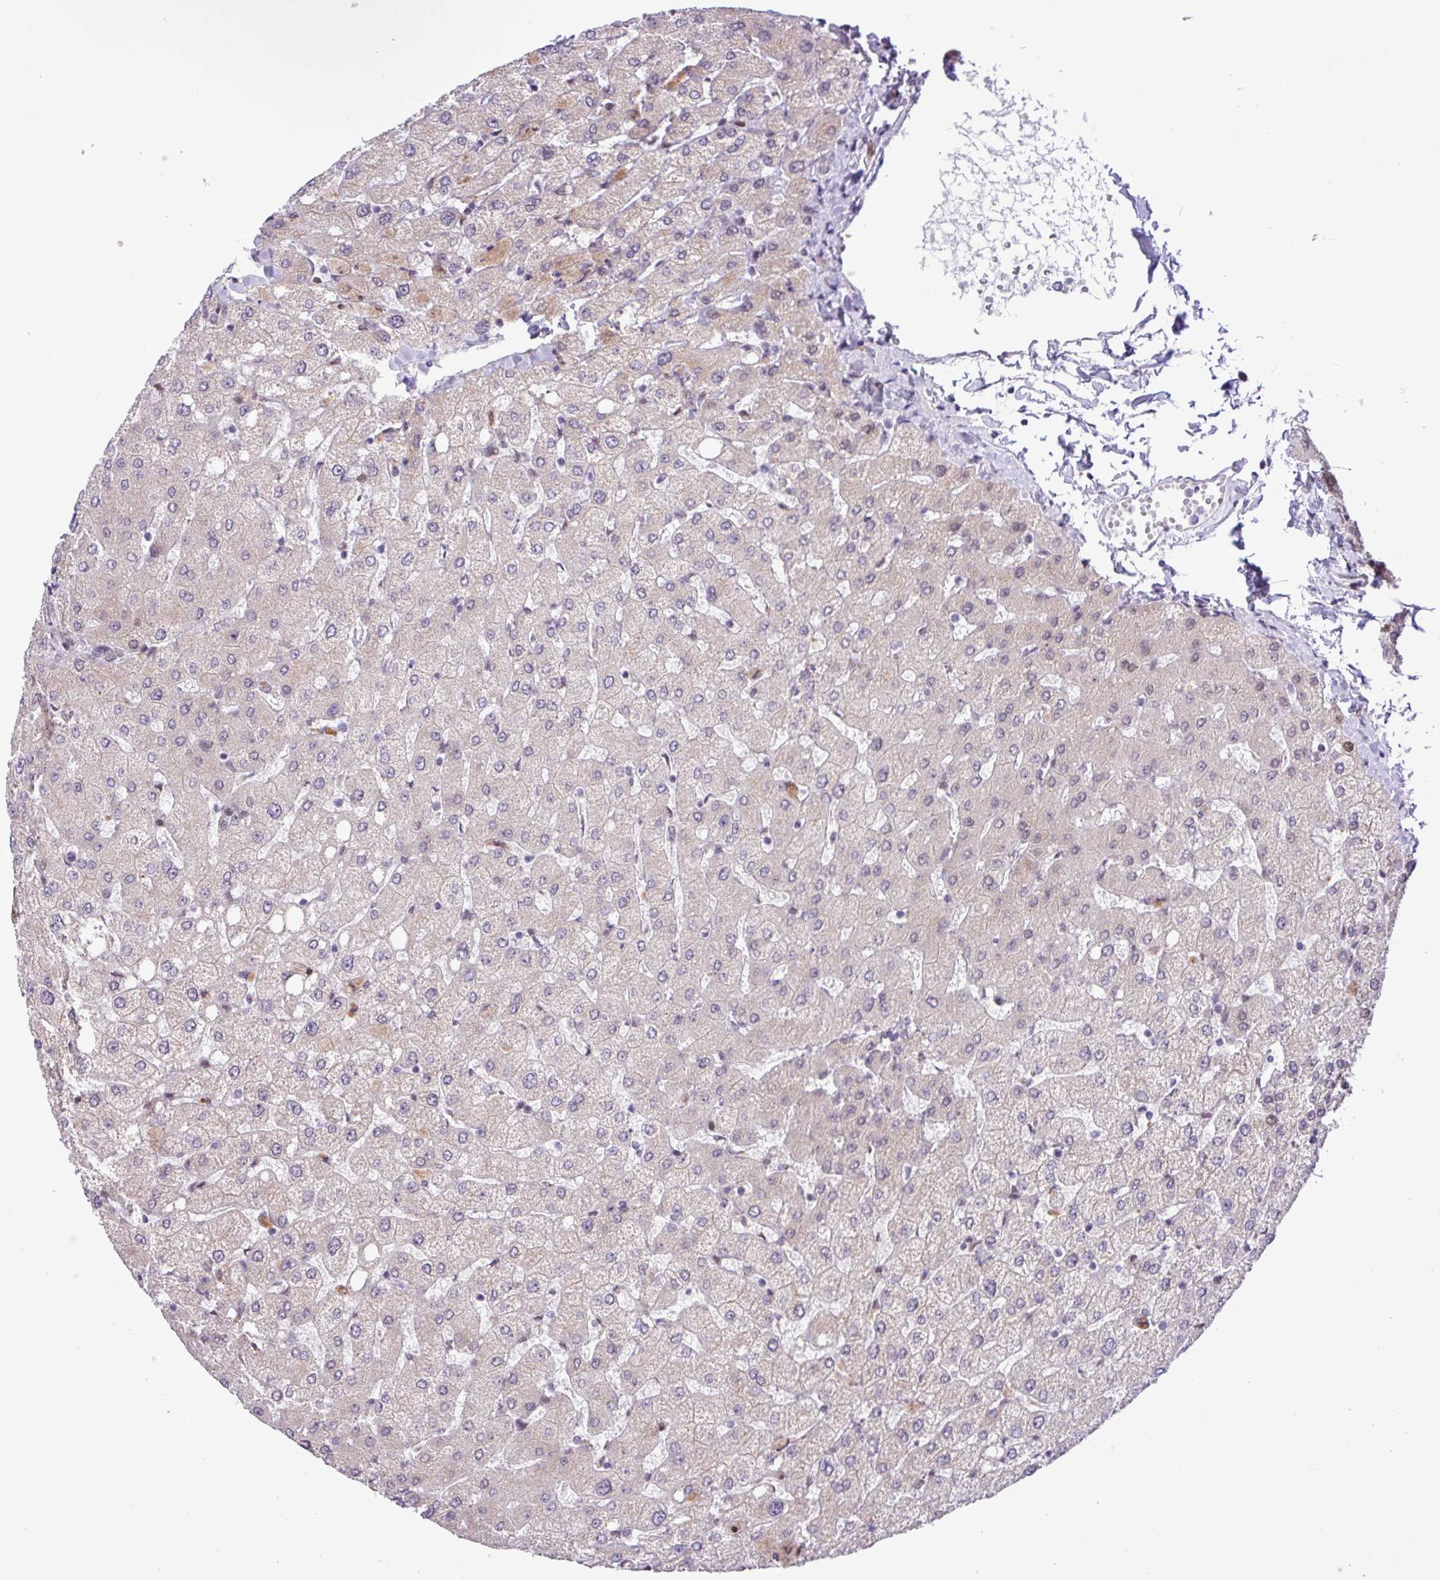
{"staining": {"intensity": "negative", "quantity": "none", "location": "none"}, "tissue": "liver", "cell_type": "Cholangiocytes", "image_type": "normal", "snomed": [{"axis": "morphology", "description": "Normal tissue, NOS"}, {"axis": "topography", "description": "Liver"}], "caption": "This is an immunohistochemistry (IHC) image of unremarkable human liver. There is no expression in cholangiocytes.", "gene": "ZNF354A", "patient": {"sex": "female", "age": 54}}